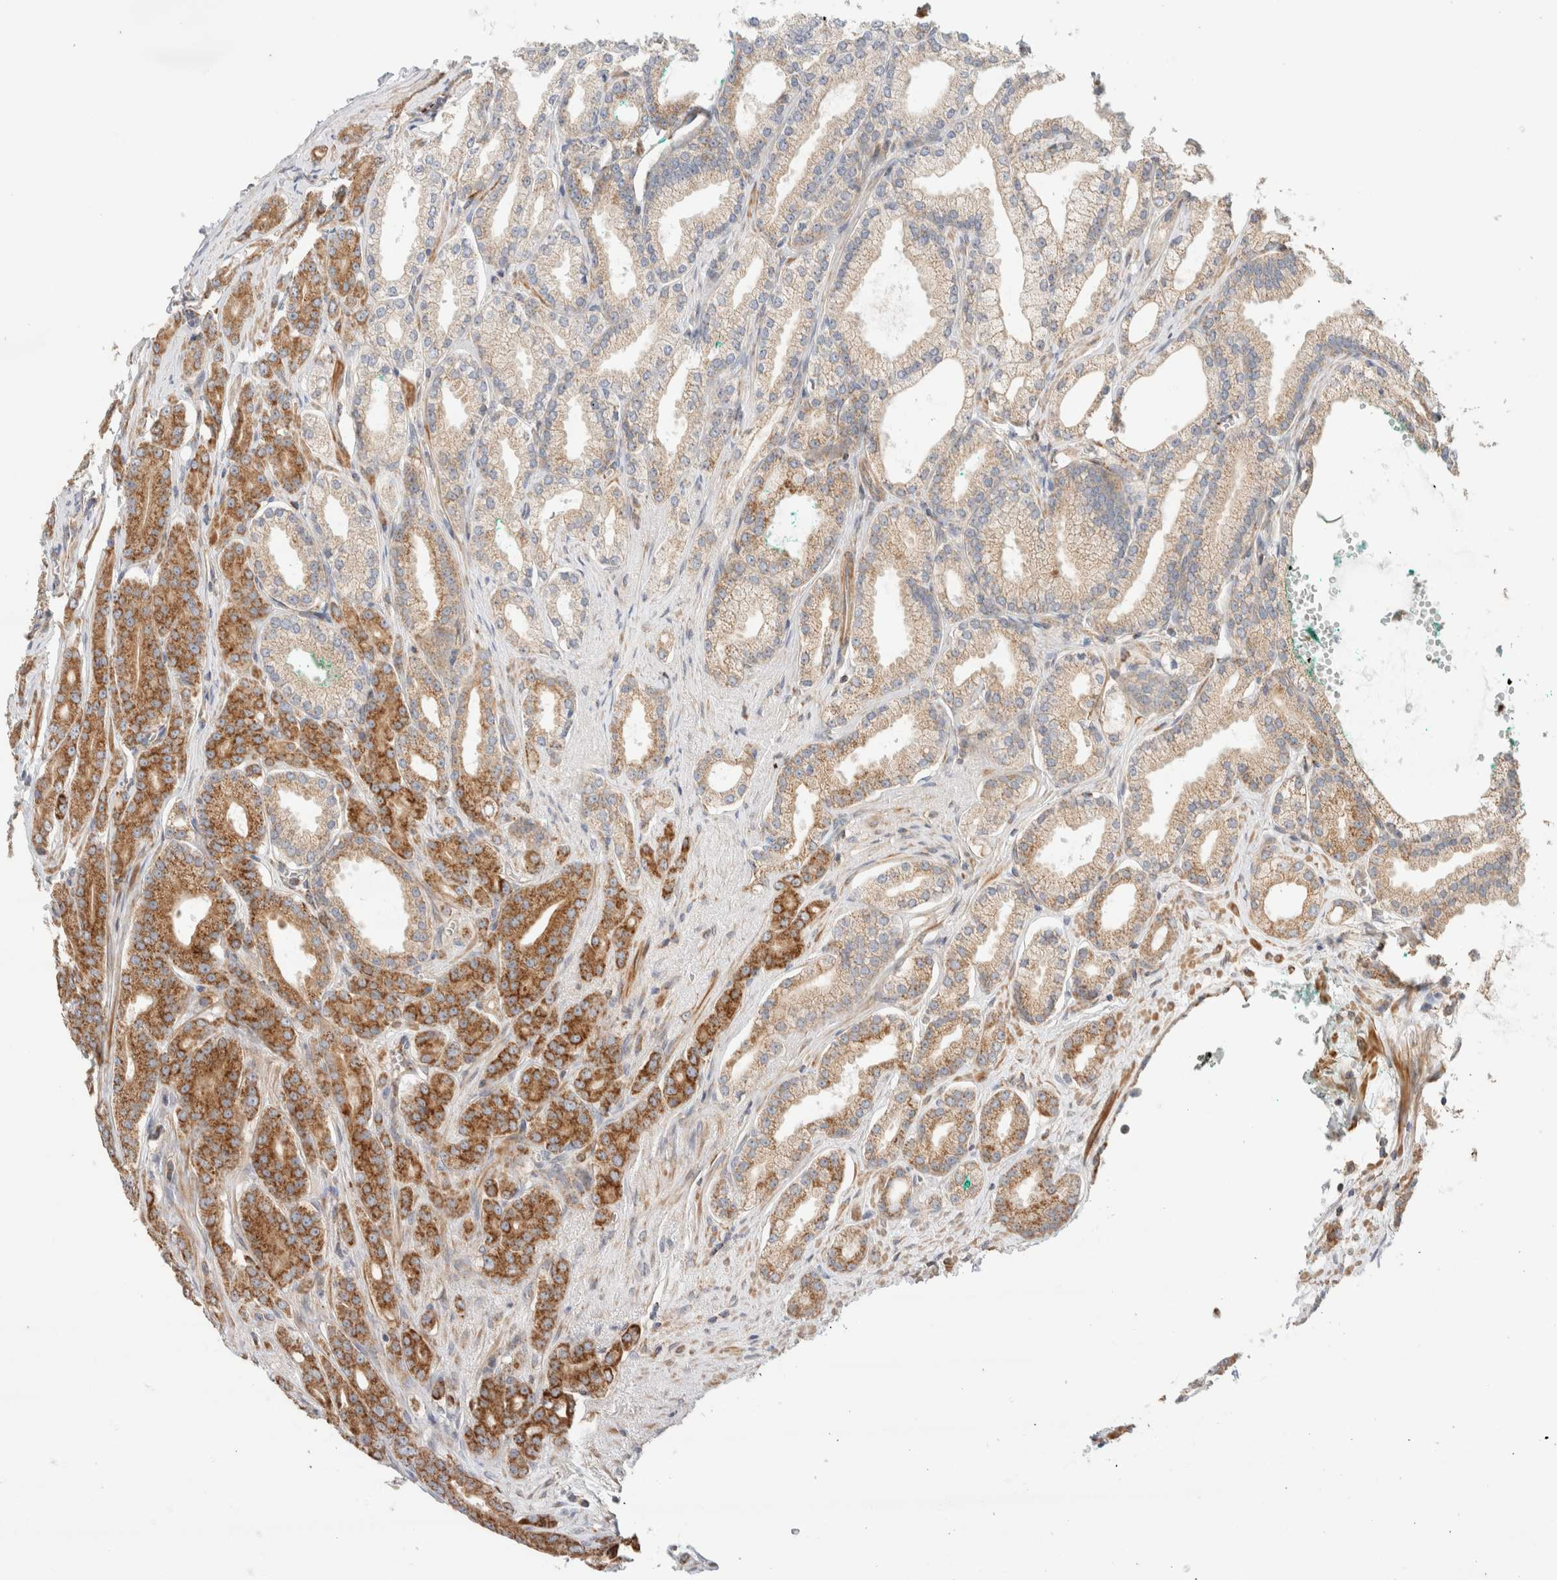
{"staining": {"intensity": "strong", "quantity": "25%-75%", "location": "cytoplasmic/membranous"}, "tissue": "prostate cancer", "cell_type": "Tumor cells", "image_type": "cancer", "snomed": [{"axis": "morphology", "description": "Adenocarcinoma, High grade"}, {"axis": "topography", "description": "Prostate"}], "caption": "Immunohistochemistry (IHC) histopathology image of neoplastic tissue: human adenocarcinoma (high-grade) (prostate) stained using immunohistochemistry demonstrates high levels of strong protein expression localized specifically in the cytoplasmic/membranous of tumor cells, appearing as a cytoplasmic/membranous brown color.", "gene": "MRM3", "patient": {"sex": "male", "age": 71}}